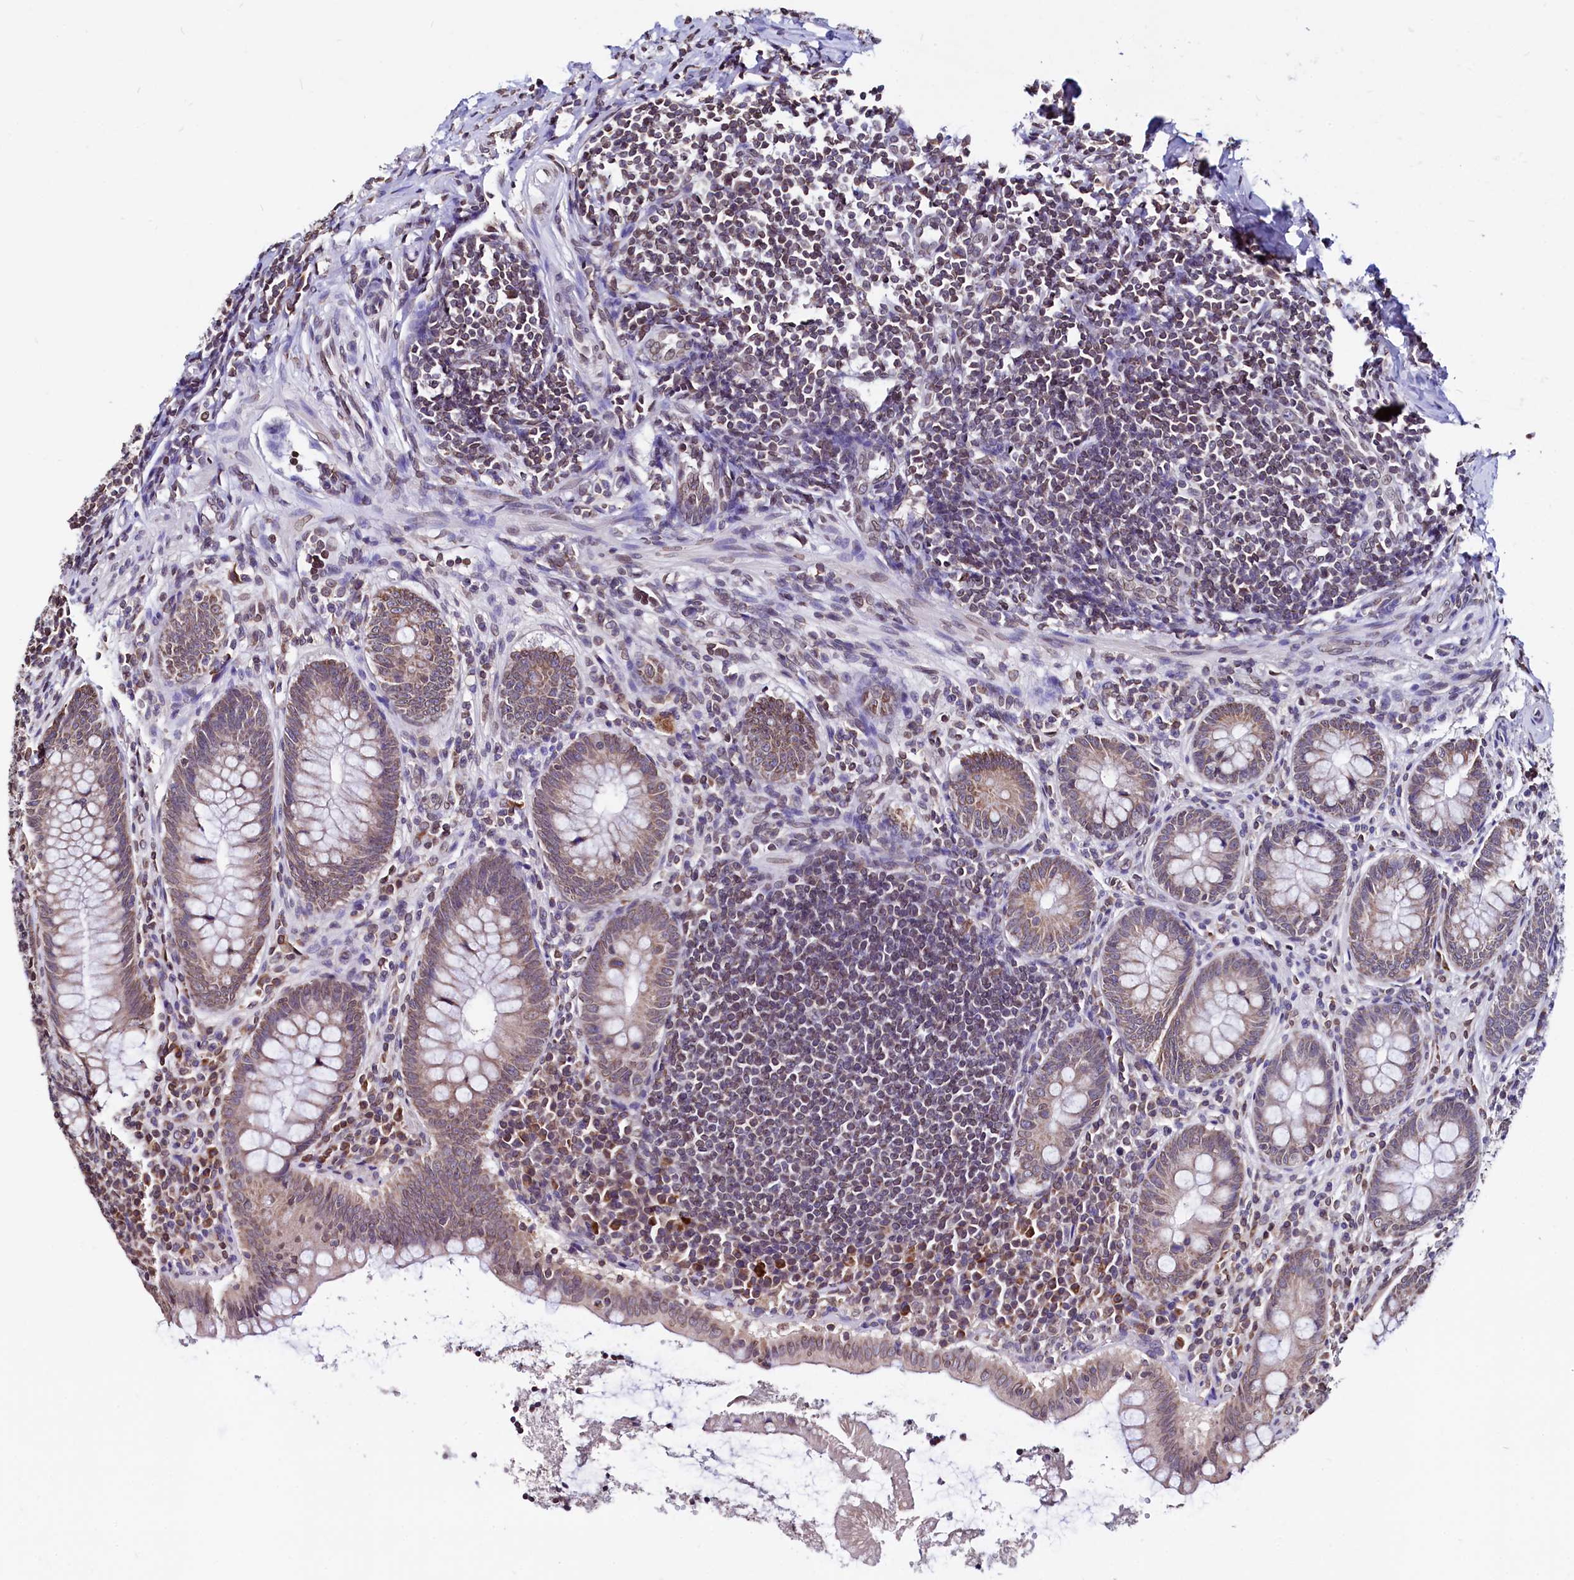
{"staining": {"intensity": "weak", "quantity": ">75%", "location": "cytoplasmic/membranous"}, "tissue": "appendix", "cell_type": "Glandular cells", "image_type": "normal", "snomed": [{"axis": "morphology", "description": "Normal tissue, NOS"}, {"axis": "topography", "description": "Appendix"}], "caption": "Benign appendix demonstrates weak cytoplasmic/membranous positivity in about >75% of glandular cells (IHC, brightfield microscopy, high magnification)..", "gene": "HAND1", "patient": {"sex": "female", "age": 33}}